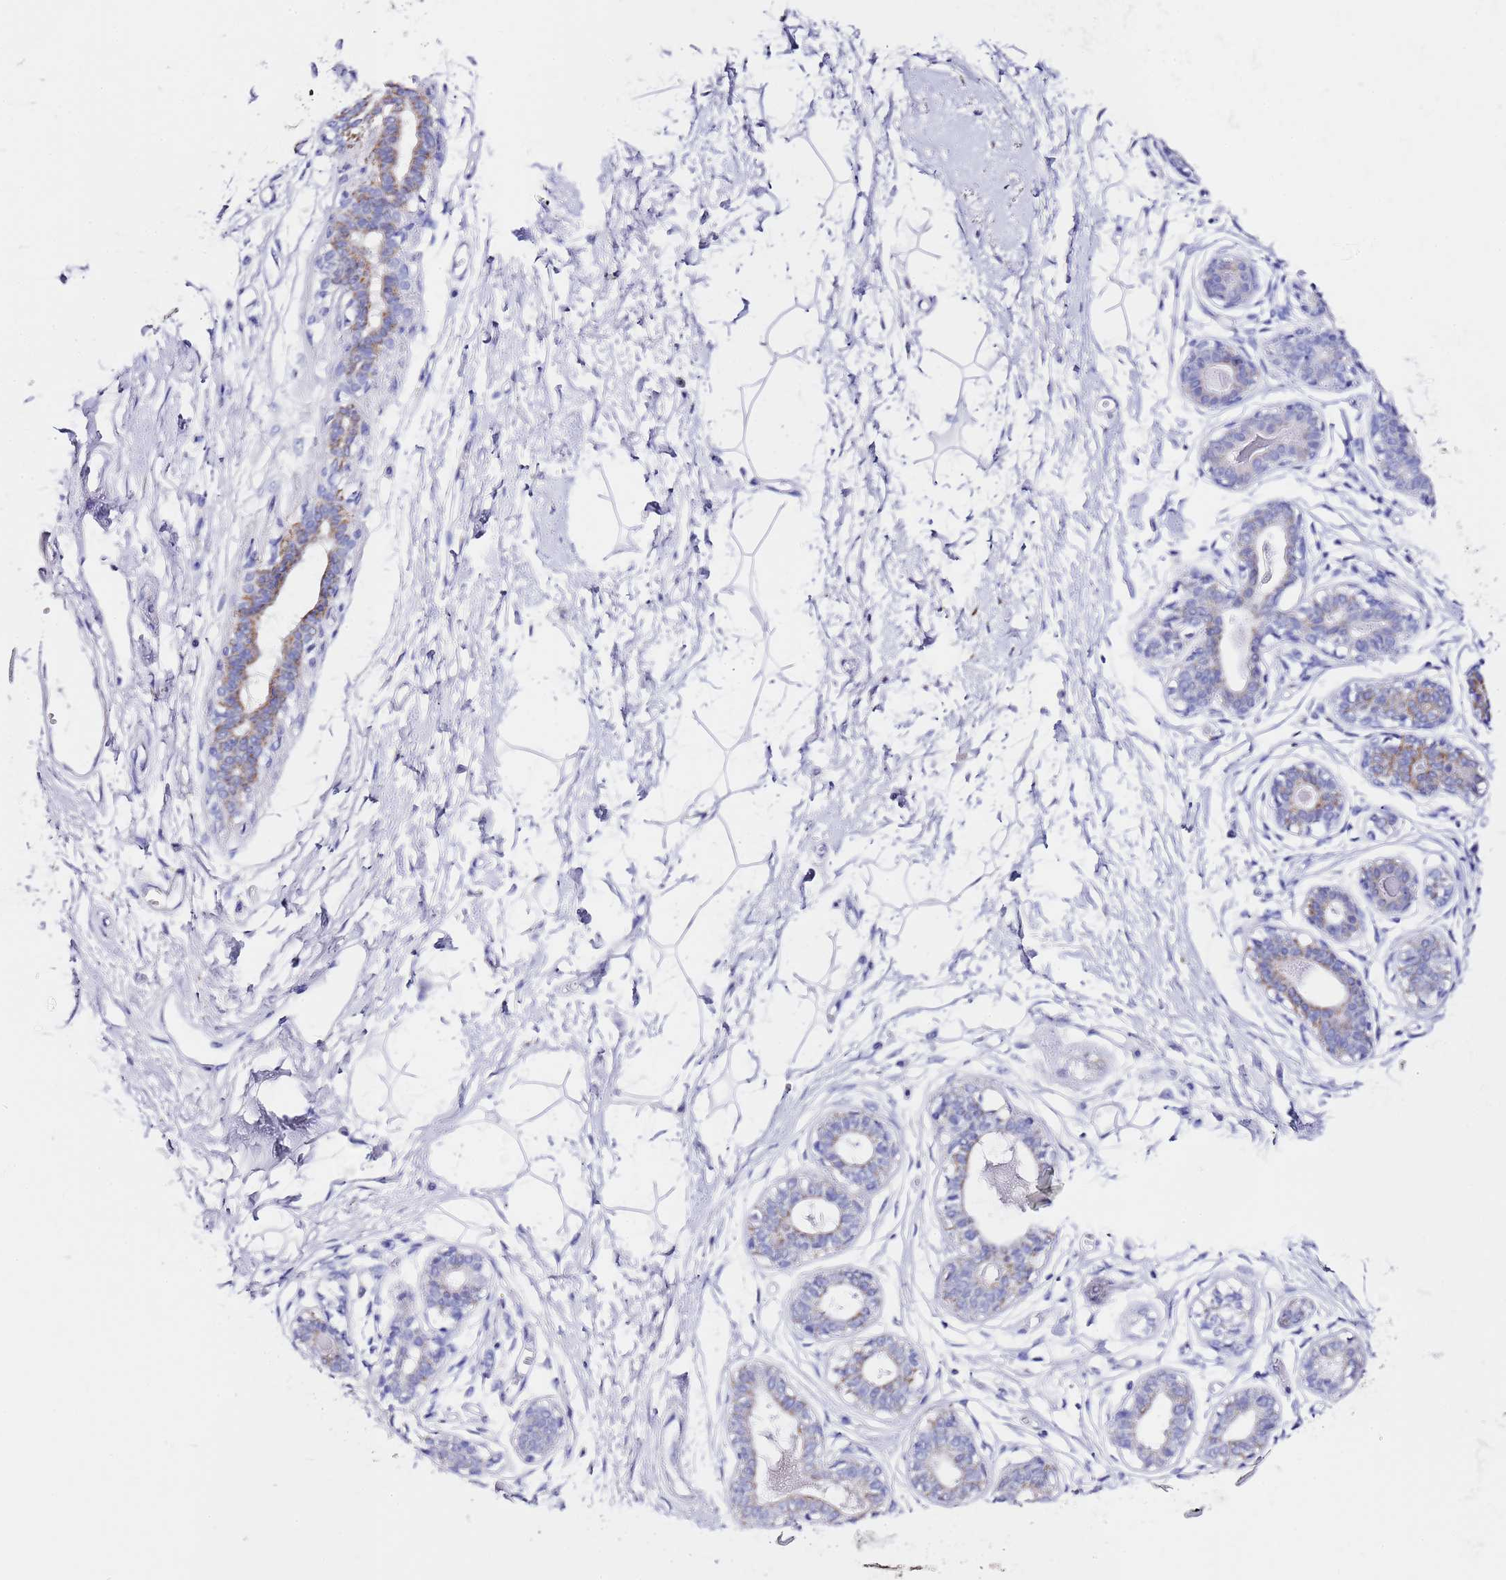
{"staining": {"intensity": "negative", "quantity": "none", "location": "none"}, "tissue": "breast", "cell_type": "Adipocytes", "image_type": "normal", "snomed": [{"axis": "morphology", "description": "Normal tissue, NOS"}, {"axis": "topography", "description": "Breast"}], "caption": "Human breast stained for a protein using IHC displays no positivity in adipocytes.", "gene": "PTBP2", "patient": {"sex": "female", "age": 45}}